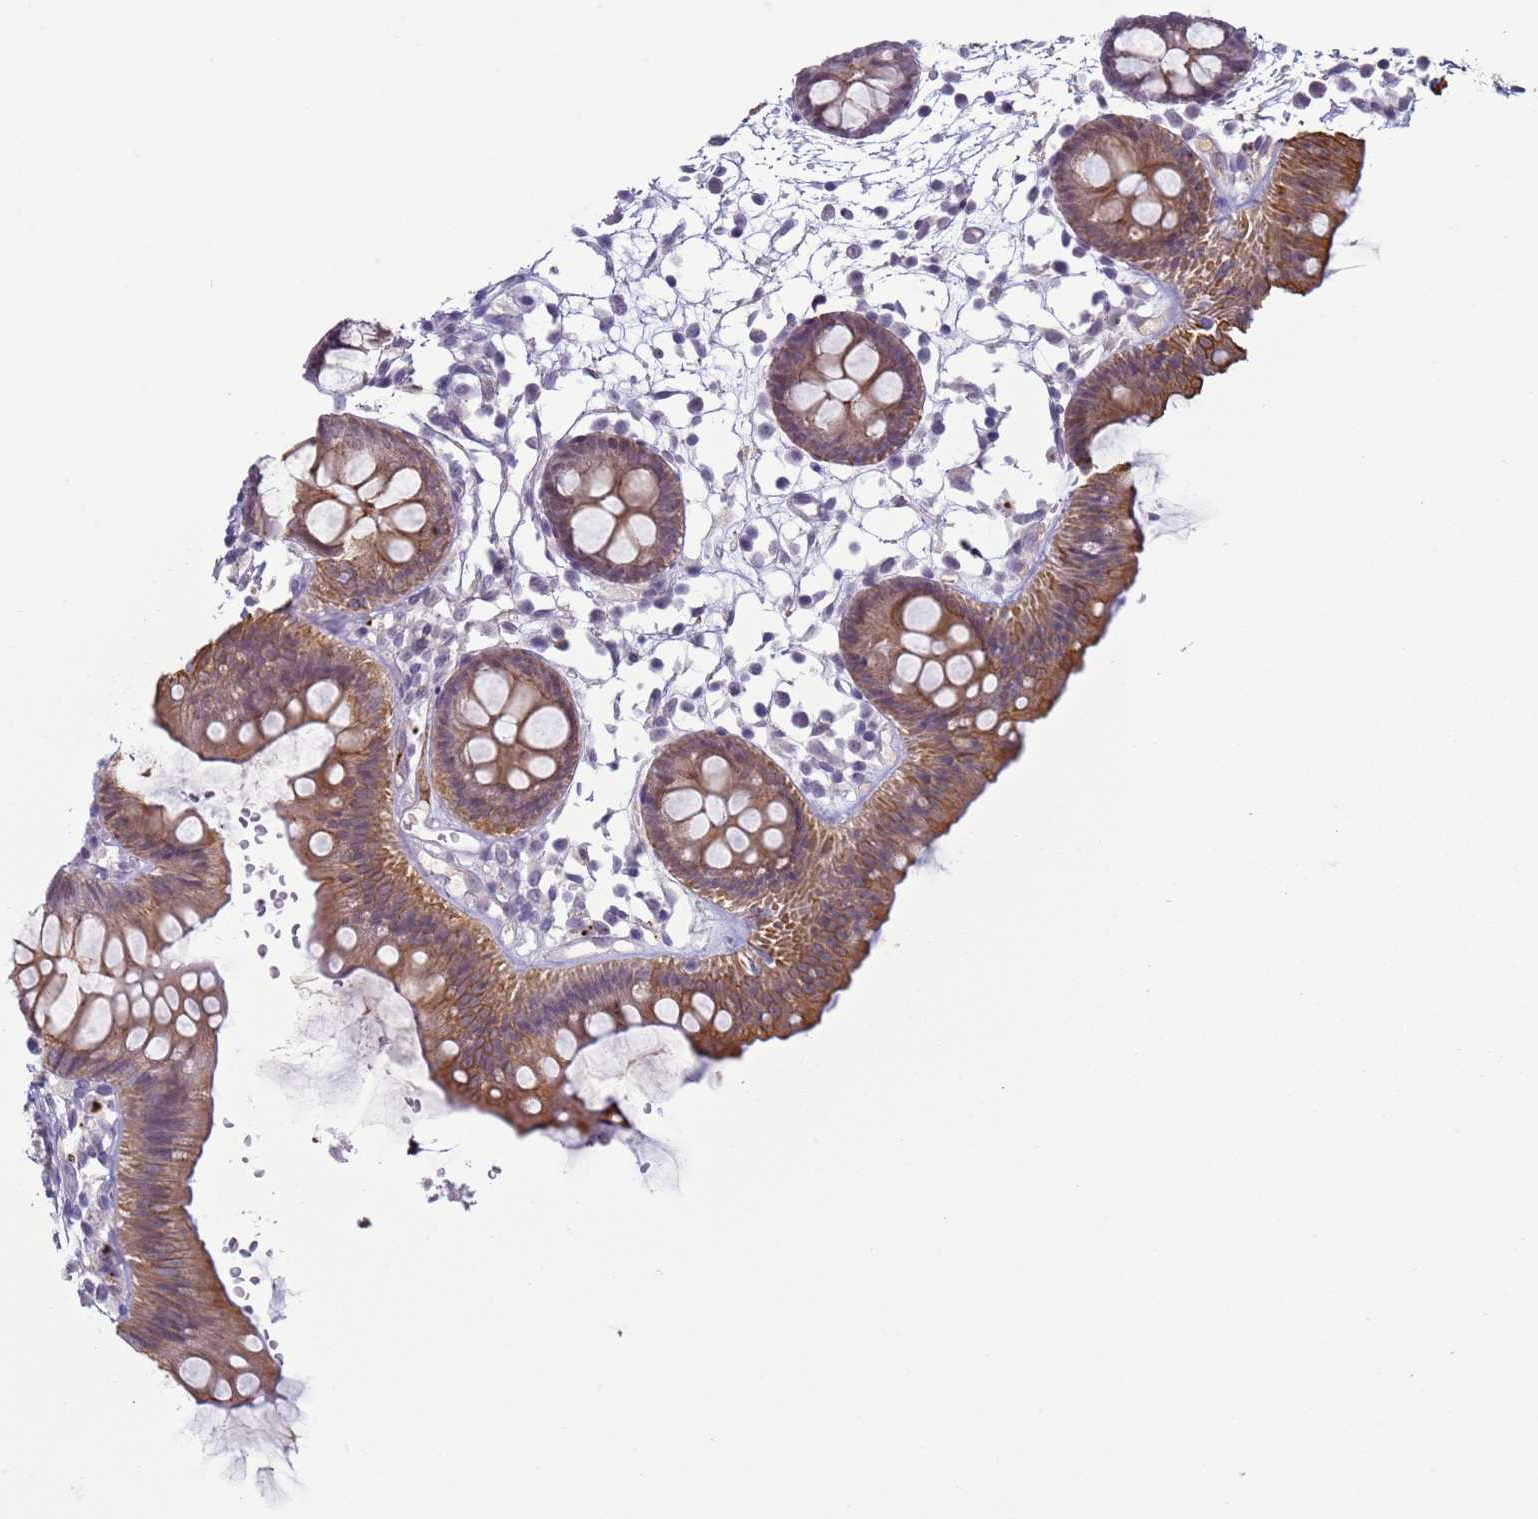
{"staining": {"intensity": "negative", "quantity": "none", "location": "none"}, "tissue": "colon", "cell_type": "Endothelial cells", "image_type": "normal", "snomed": [{"axis": "morphology", "description": "Normal tissue, NOS"}, {"axis": "topography", "description": "Colon"}], "caption": "Endothelial cells show no significant protein positivity in benign colon.", "gene": "NPAP1", "patient": {"sex": "male", "age": 56}}